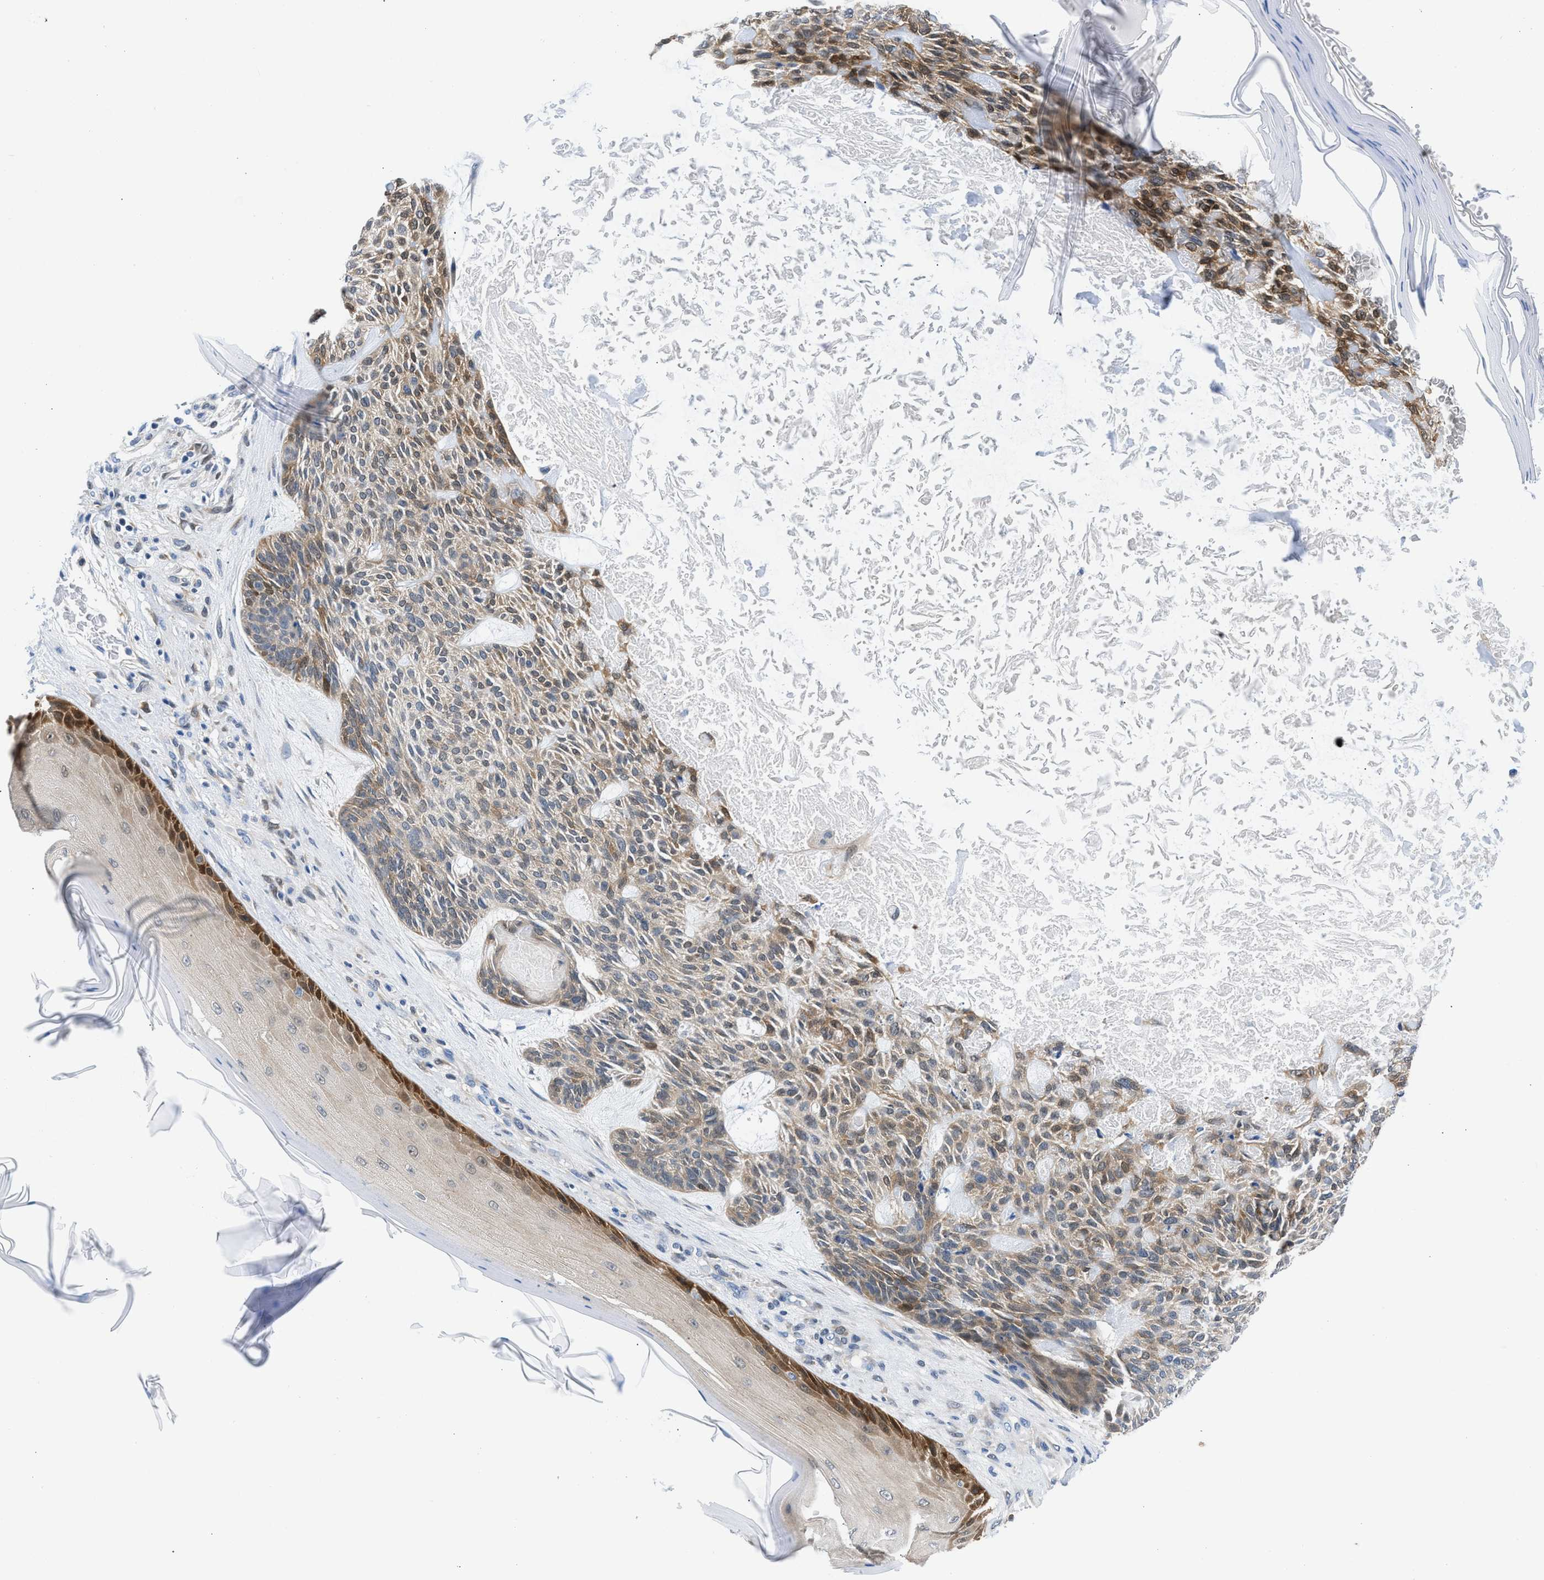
{"staining": {"intensity": "moderate", "quantity": ">75%", "location": "cytoplasmic/membranous,nuclear"}, "tissue": "skin cancer", "cell_type": "Tumor cells", "image_type": "cancer", "snomed": [{"axis": "morphology", "description": "Basal cell carcinoma"}, {"axis": "topography", "description": "Skin"}], "caption": "A brown stain labels moderate cytoplasmic/membranous and nuclear expression of a protein in skin basal cell carcinoma tumor cells.", "gene": "CBR1", "patient": {"sex": "male", "age": 55}}